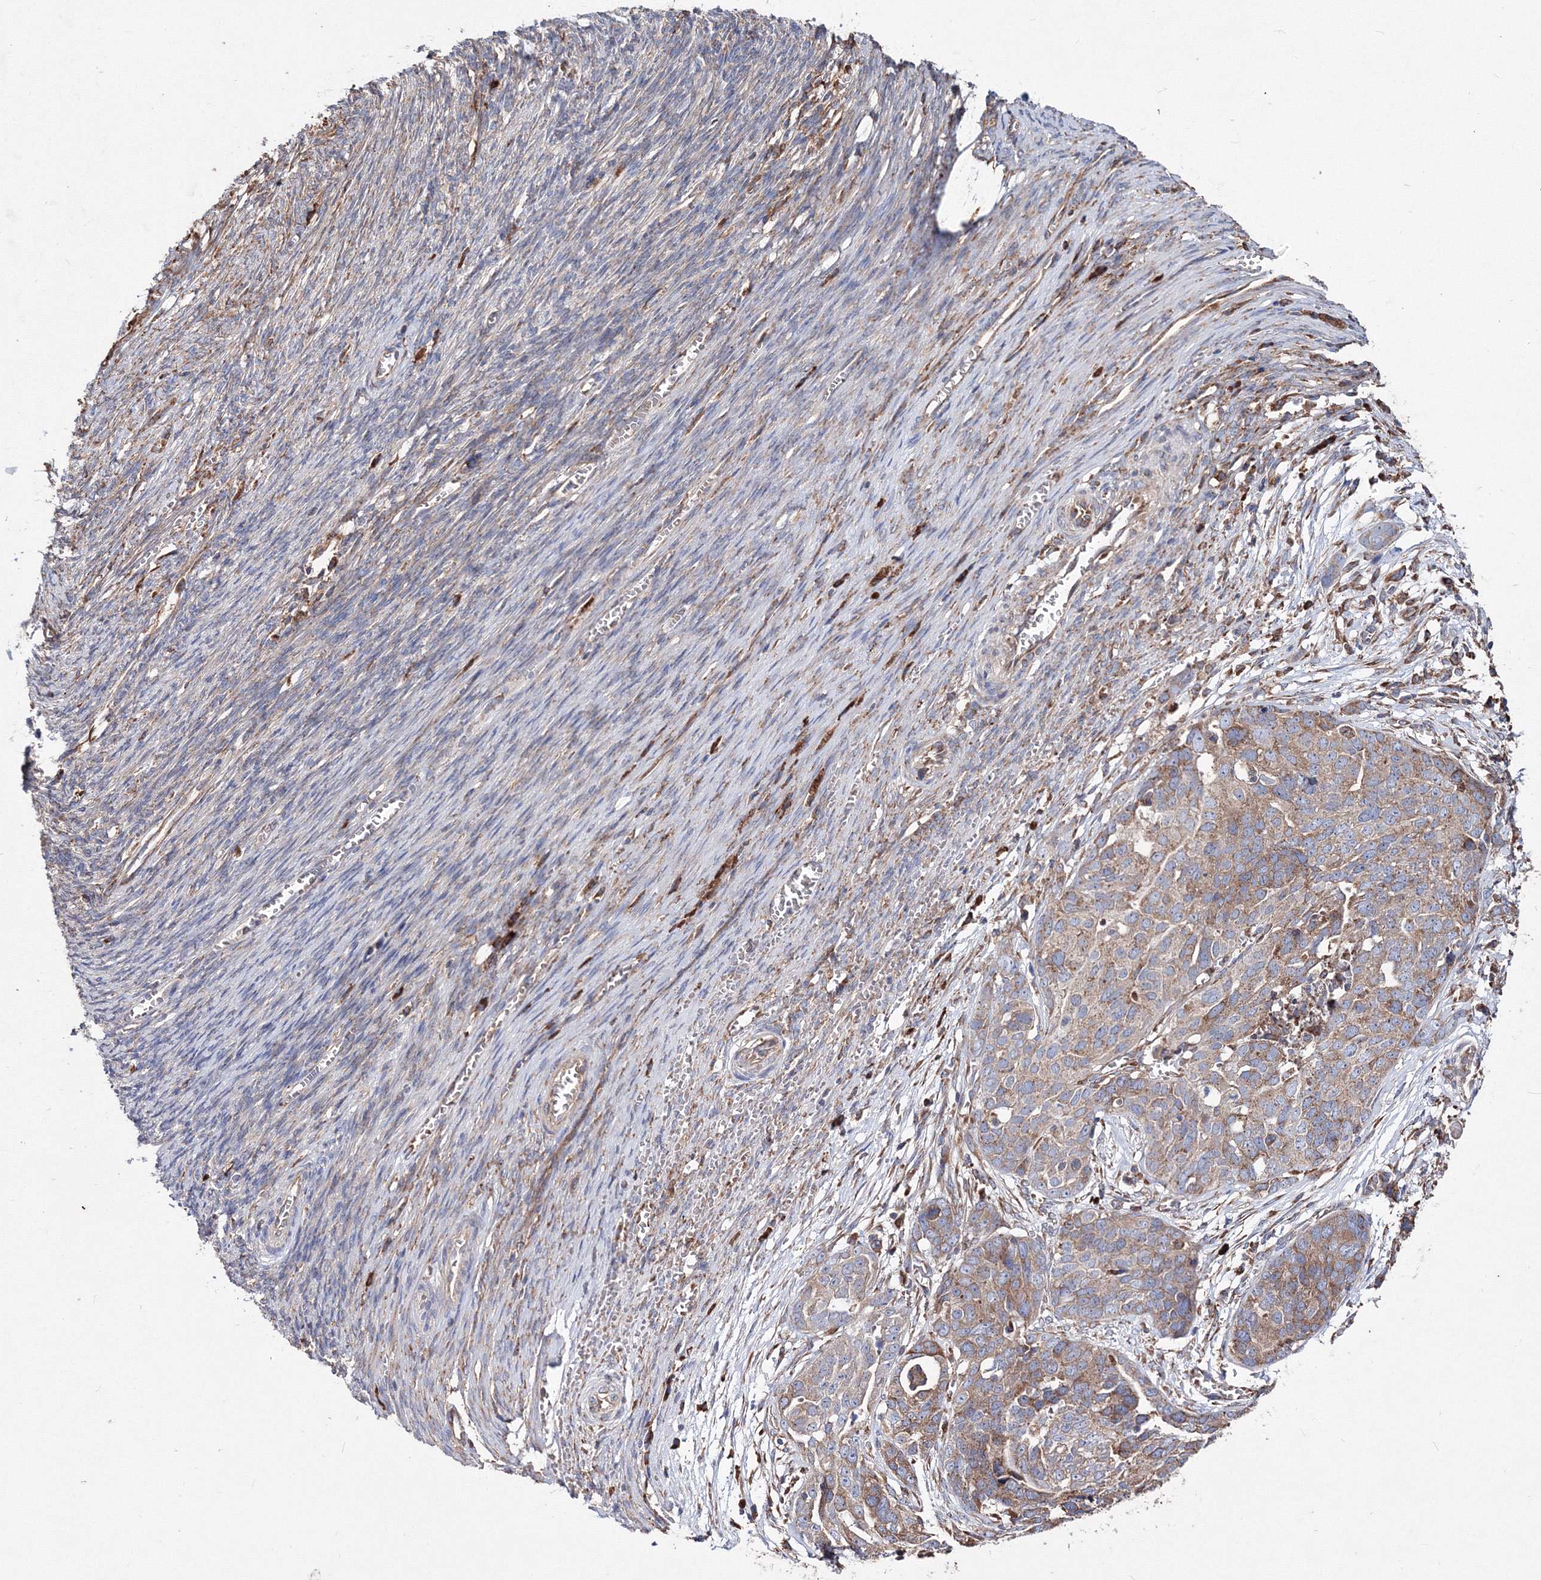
{"staining": {"intensity": "weak", "quantity": ">75%", "location": "cytoplasmic/membranous"}, "tissue": "ovarian cancer", "cell_type": "Tumor cells", "image_type": "cancer", "snomed": [{"axis": "morphology", "description": "Cystadenocarcinoma, serous, NOS"}, {"axis": "topography", "description": "Ovary"}], "caption": "Immunohistochemistry (IHC) image of ovarian cancer stained for a protein (brown), which reveals low levels of weak cytoplasmic/membranous positivity in approximately >75% of tumor cells.", "gene": "VPS8", "patient": {"sex": "female", "age": 44}}